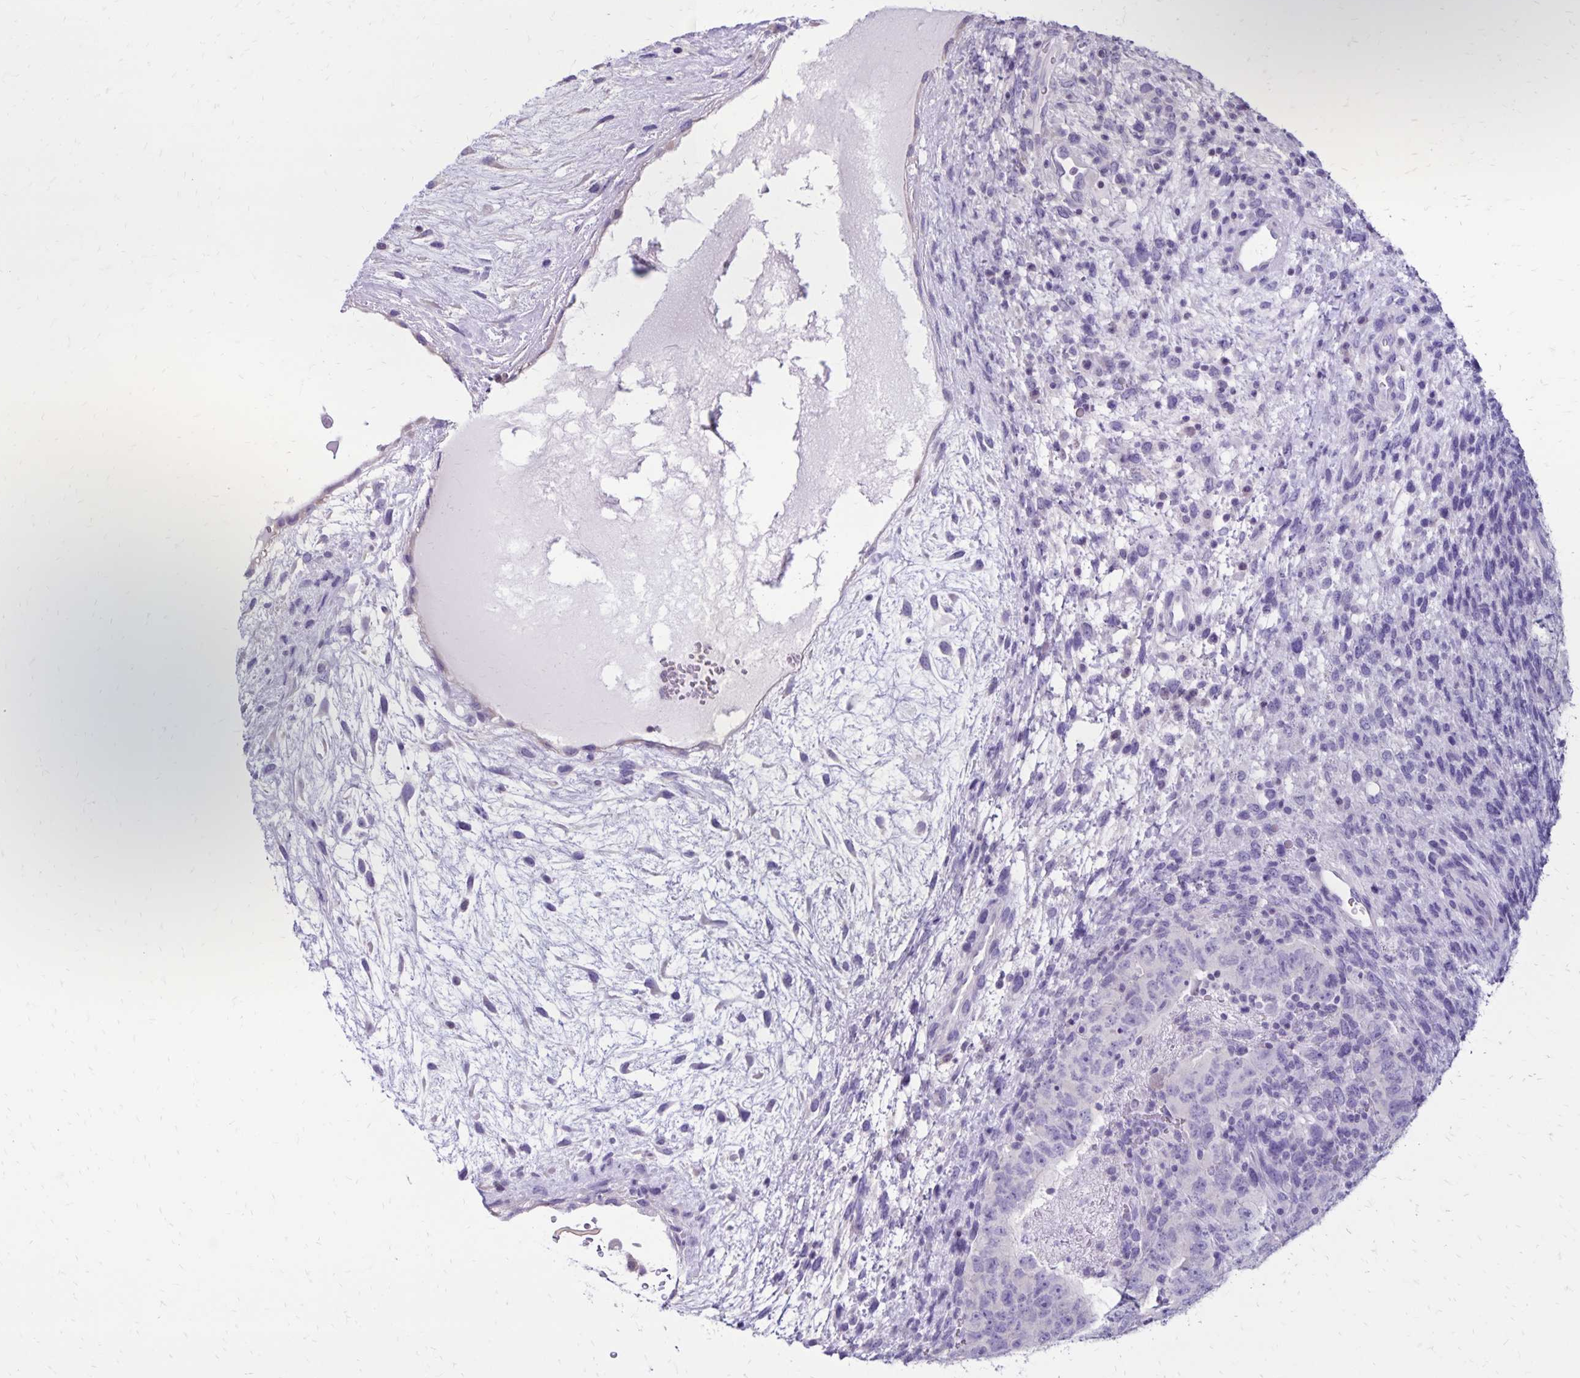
{"staining": {"intensity": "negative", "quantity": "none", "location": "none"}, "tissue": "testis cancer", "cell_type": "Tumor cells", "image_type": "cancer", "snomed": [{"axis": "morphology", "description": "Carcinoma, Embryonal, NOS"}, {"axis": "topography", "description": "Testis"}], "caption": "This is an immunohistochemistry (IHC) image of testis cancer (embryonal carcinoma). There is no expression in tumor cells.", "gene": "SH3GL3", "patient": {"sex": "male", "age": 24}}